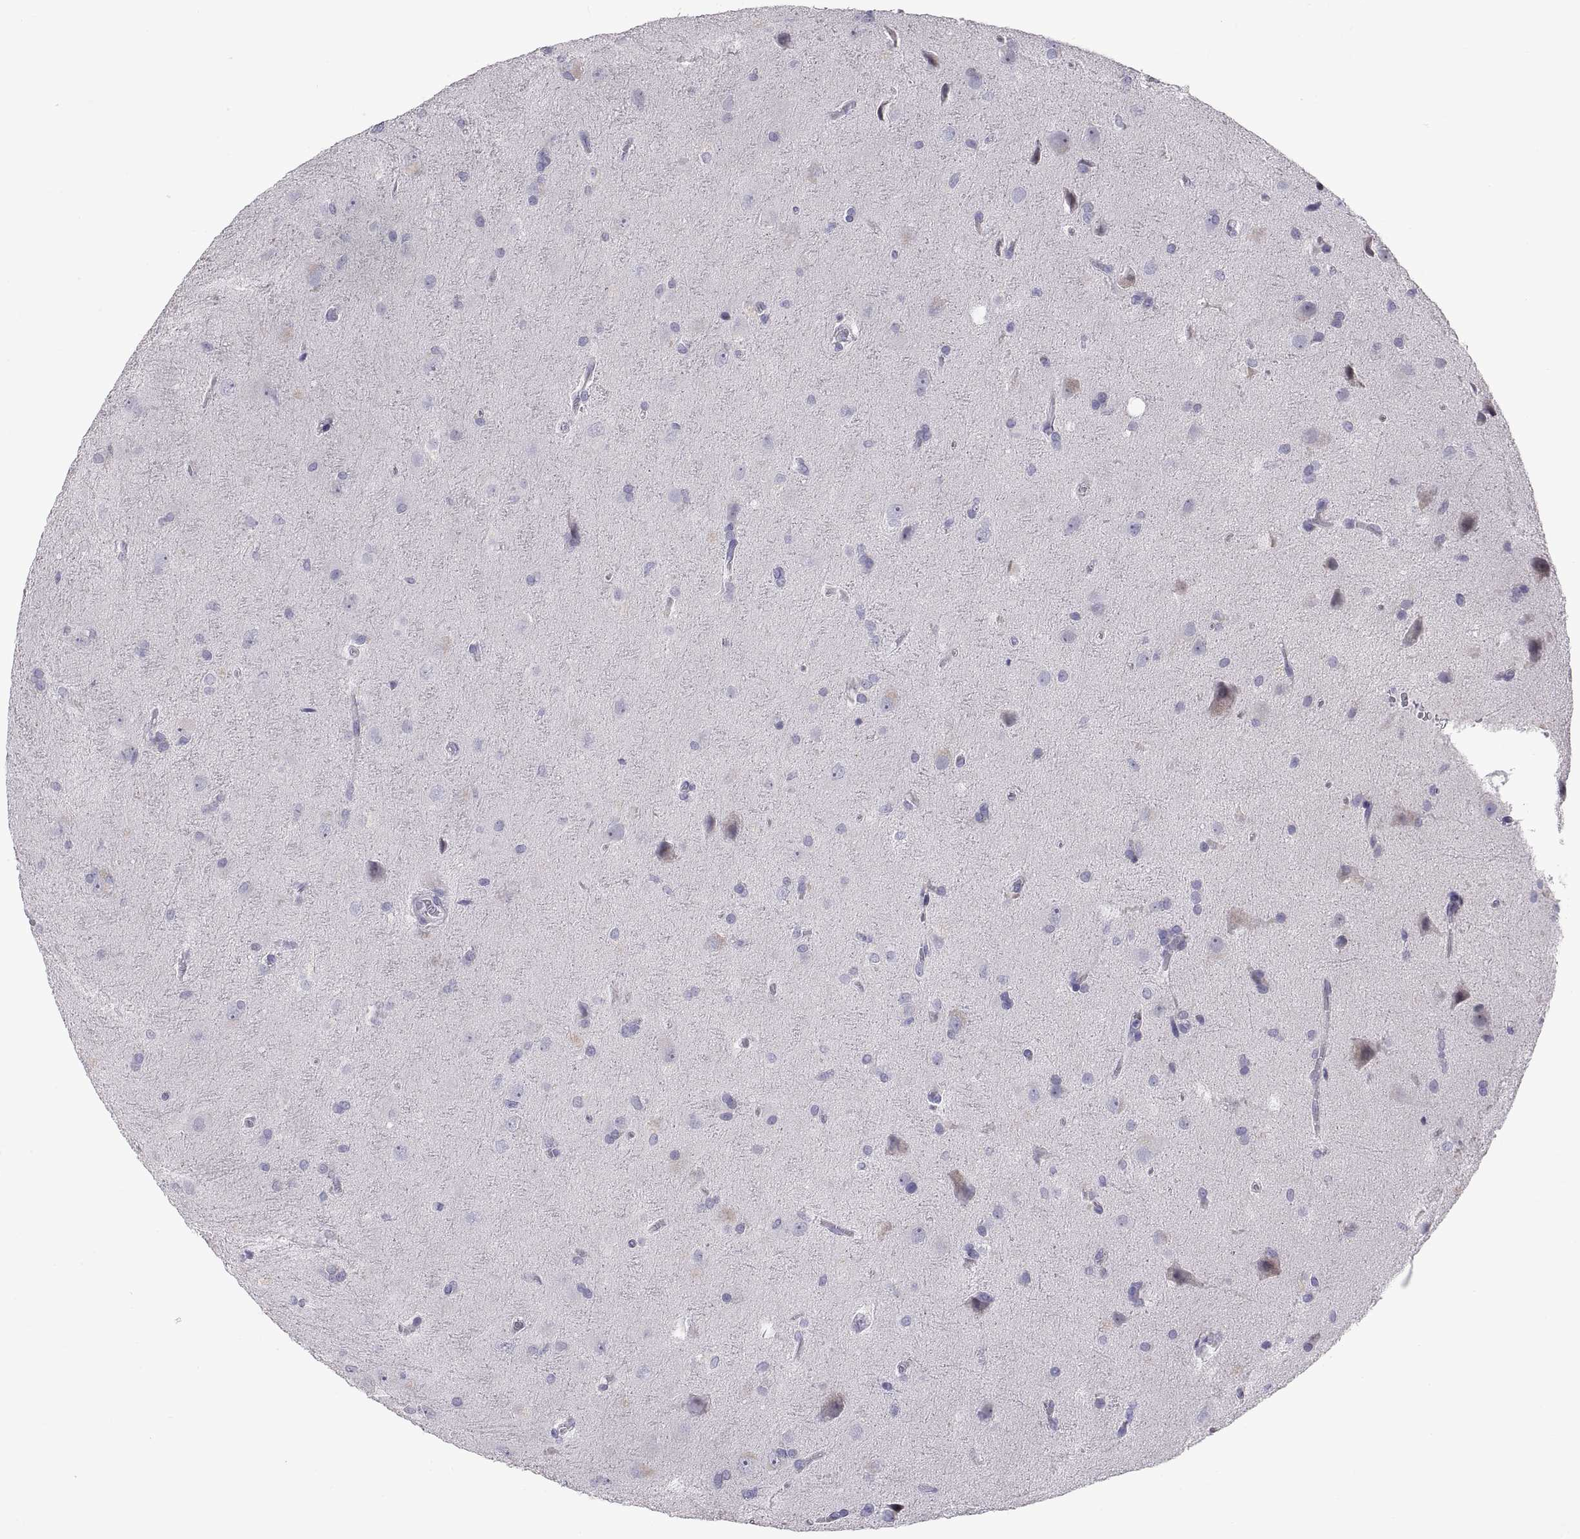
{"staining": {"intensity": "negative", "quantity": "none", "location": "none"}, "tissue": "glioma", "cell_type": "Tumor cells", "image_type": "cancer", "snomed": [{"axis": "morphology", "description": "Glioma, malignant, Low grade"}, {"axis": "topography", "description": "Brain"}], "caption": "DAB (3,3'-diaminobenzidine) immunohistochemical staining of malignant glioma (low-grade) displays no significant positivity in tumor cells. (DAB (3,3'-diaminobenzidine) immunohistochemistry (IHC) with hematoxylin counter stain).", "gene": "FAM170A", "patient": {"sex": "male", "age": 58}}